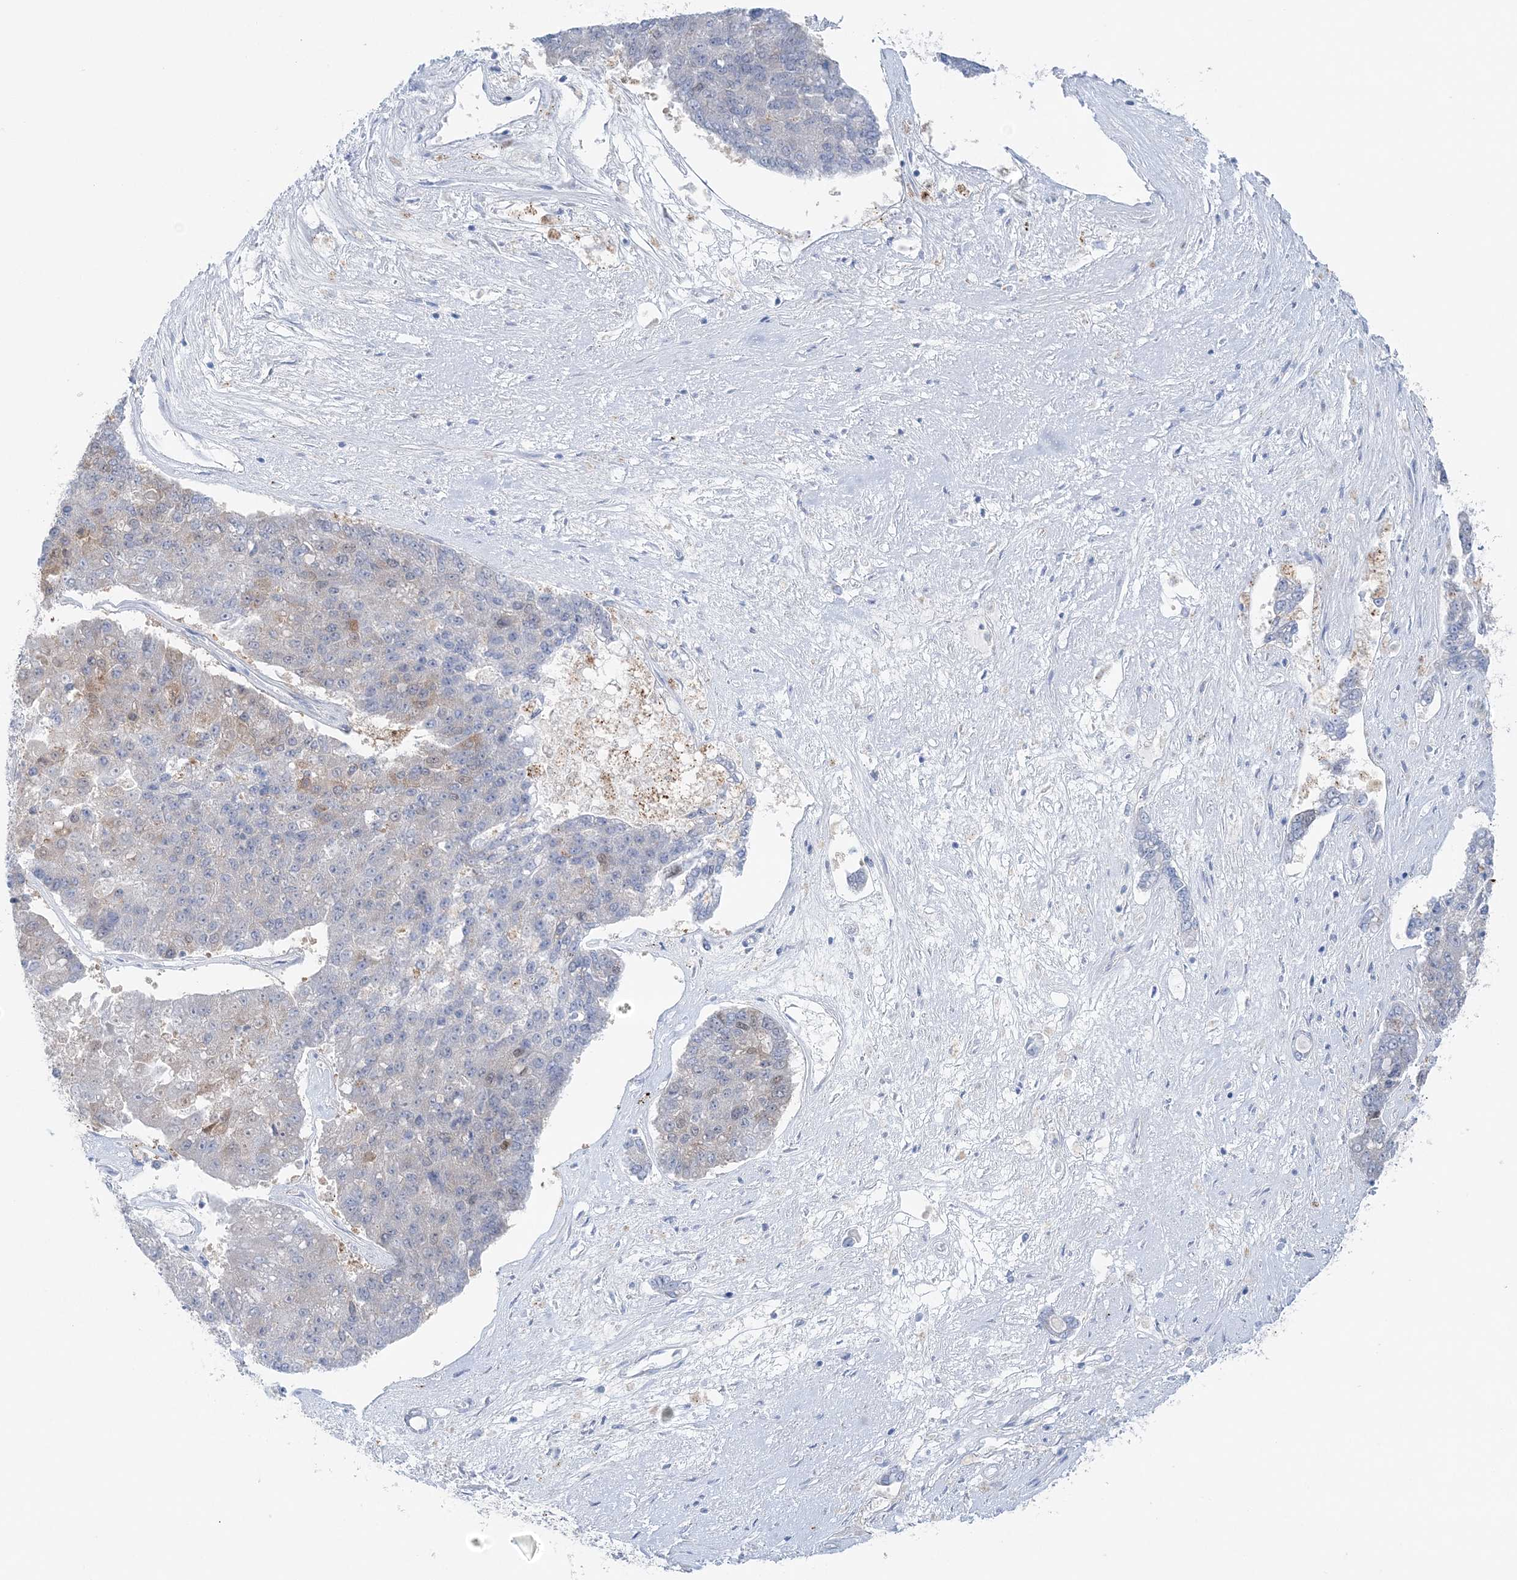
{"staining": {"intensity": "weak", "quantity": "<25%", "location": "cytoplasmic/membranous"}, "tissue": "pancreatic cancer", "cell_type": "Tumor cells", "image_type": "cancer", "snomed": [{"axis": "morphology", "description": "Adenocarcinoma, NOS"}, {"axis": "topography", "description": "Pancreas"}], "caption": "Pancreatic cancer (adenocarcinoma) was stained to show a protein in brown. There is no significant staining in tumor cells.", "gene": "HMGCS1", "patient": {"sex": "male", "age": 50}}